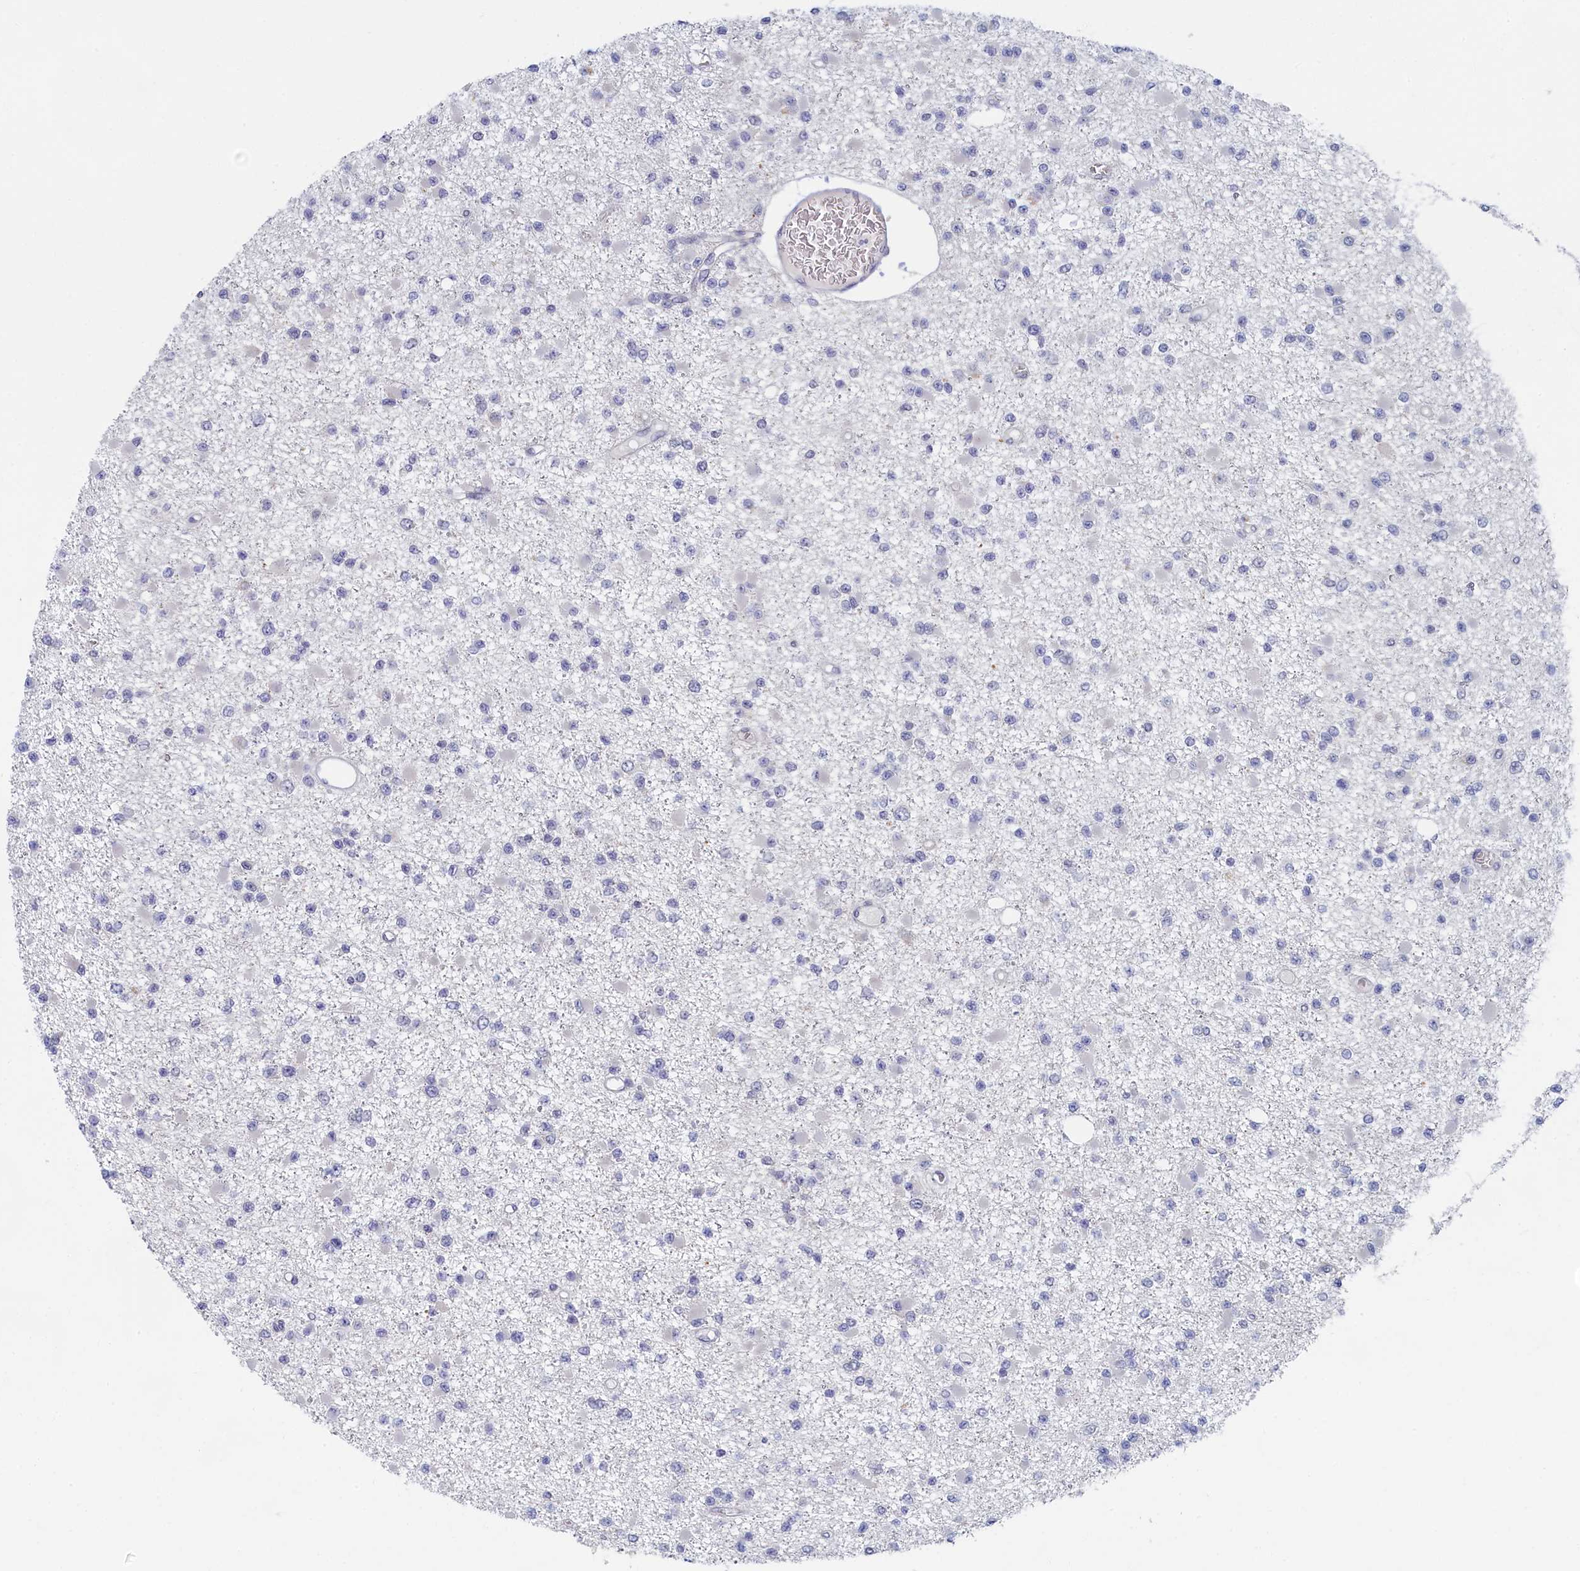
{"staining": {"intensity": "negative", "quantity": "none", "location": "none"}, "tissue": "glioma", "cell_type": "Tumor cells", "image_type": "cancer", "snomed": [{"axis": "morphology", "description": "Glioma, malignant, Low grade"}, {"axis": "topography", "description": "Brain"}], "caption": "The histopathology image exhibits no staining of tumor cells in malignant glioma (low-grade).", "gene": "DNAJC17", "patient": {"sex": "female", "age": 22}}